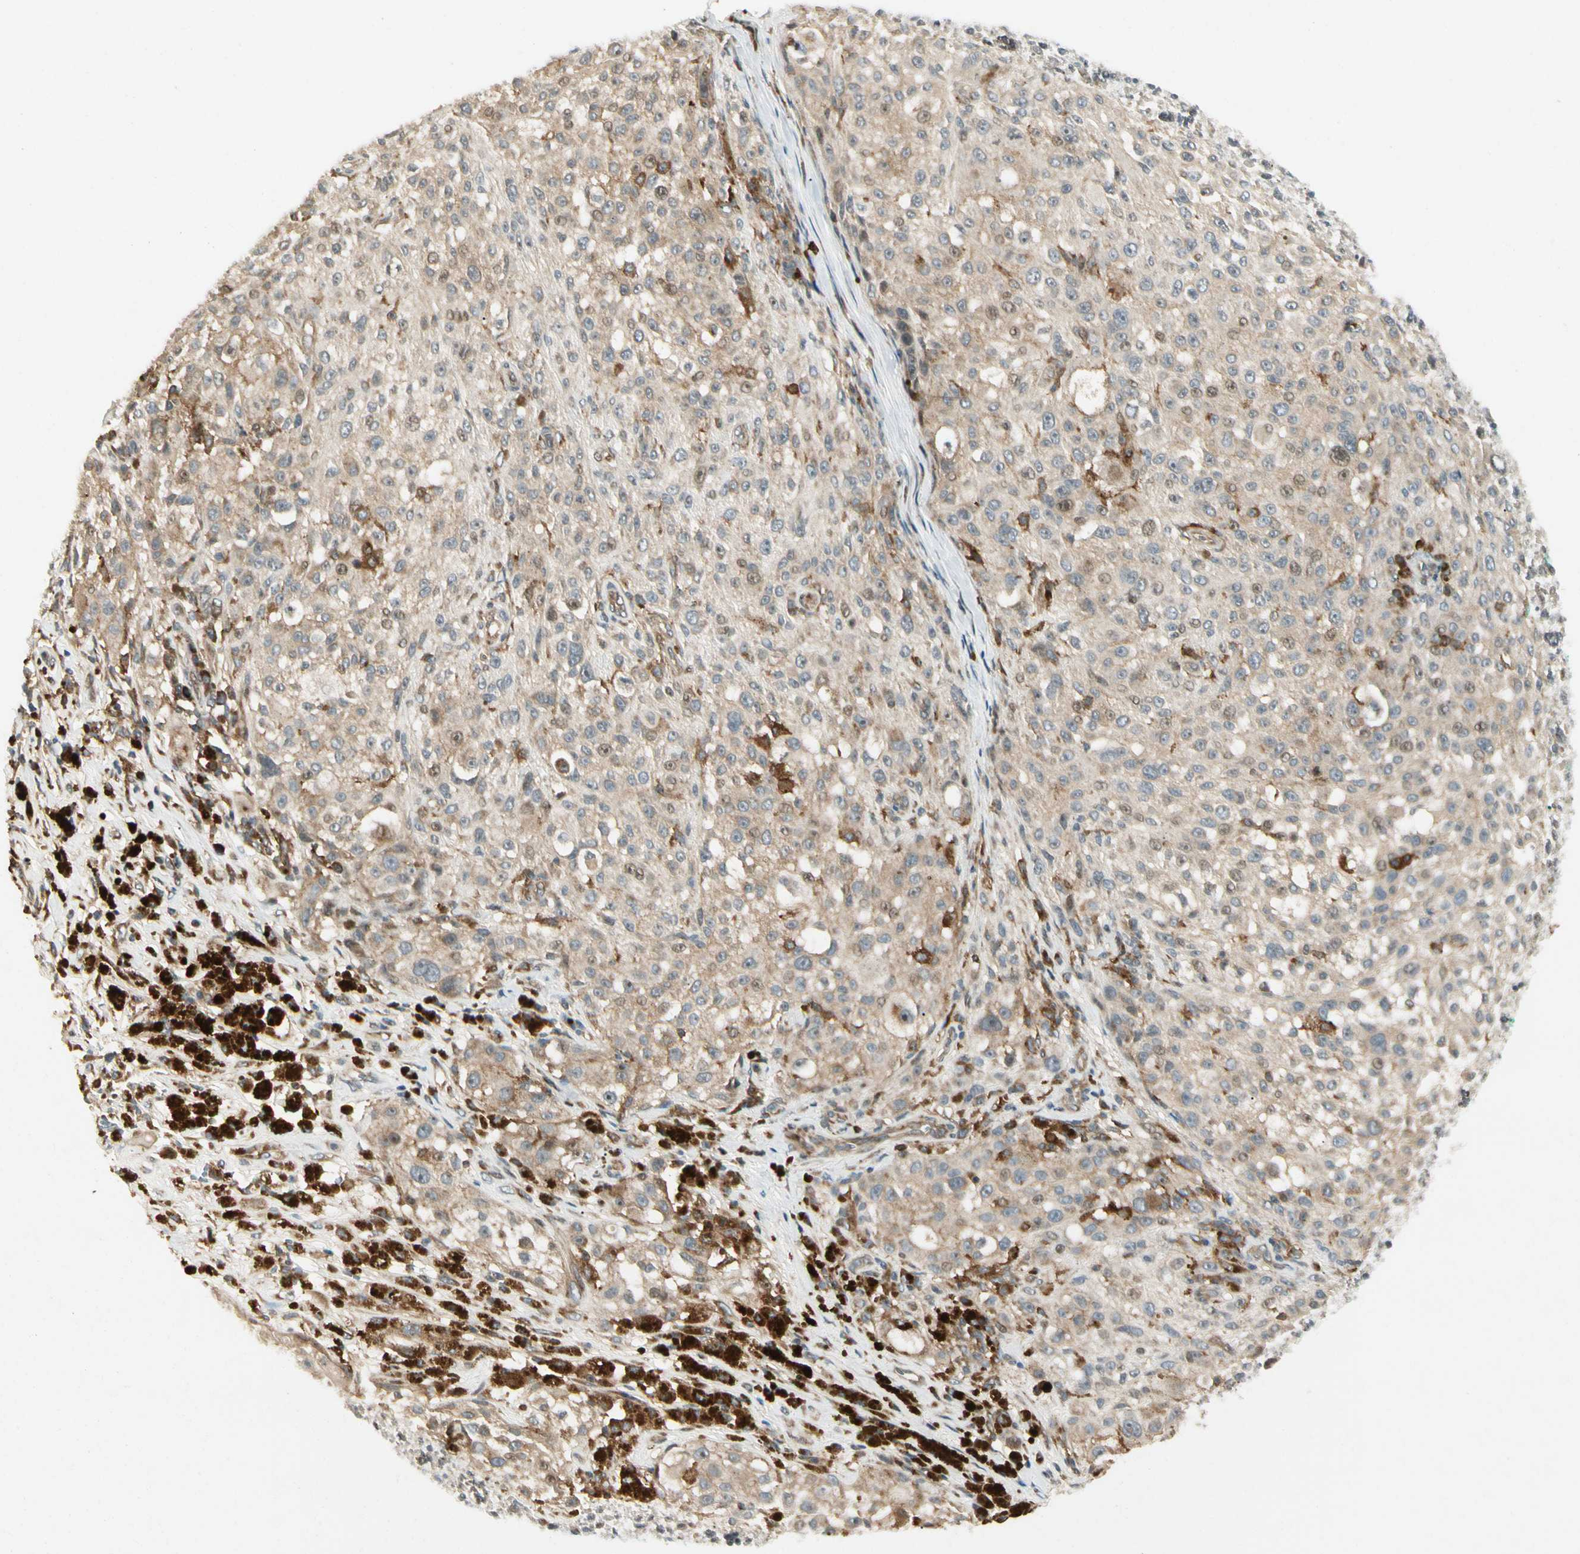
{"staining": {"intensity": "weak", "quantity": ">75%", "location": "cytoplasmic/membranous"}, "tissue": "melanoma", "cell_type": "Tumor cells", "image_type": "cancer", "snomed": [{"axis": "morphology", "description": "Necrosis, NOS"}, {"axis": "morphology", "description": "Malignant melanoma, NOS"}, {"axis": "topography", "description": "Skin"}], "caption": "Weak cytoplasmic/membranous positivity is seen in about >75% of tumor cells in malignant melanoma. (Brightfield microscopy of DAB IHC at high magnification).", "gene": "FNDC3B", "patient": {"sex": "female", "age": 87}}